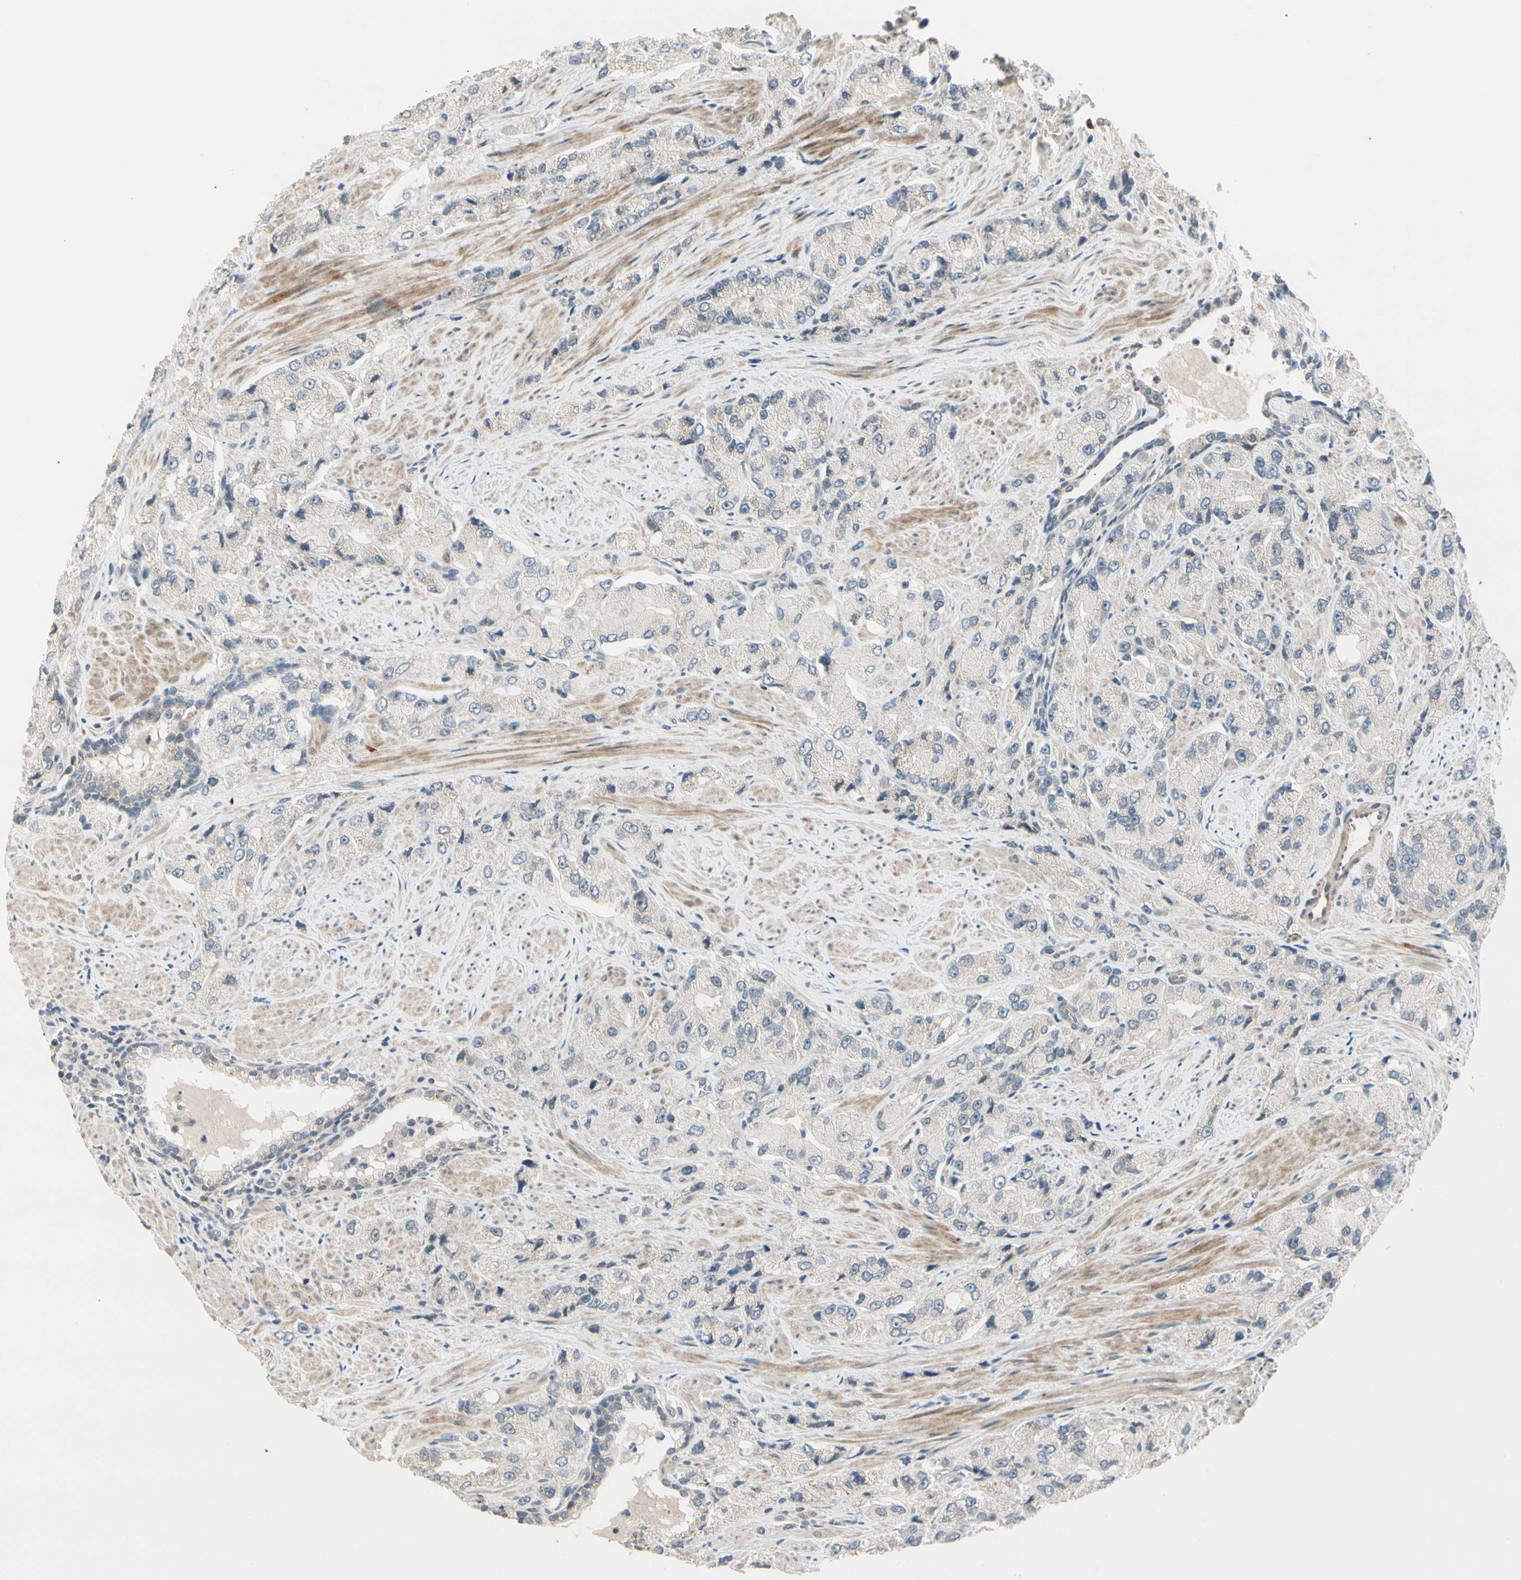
{"staining": {"intensity": "negative", "quantity": "none", "location": "none"}, "tissue": "prostate cancer", "cell_type": "Tumor cells", "image_type": "cancer", "snomed": [{"axis": "morphology", "description": "Adenocarcinoma, High grade"}, {"axis": "topography", "description": "Prostate"}], "caption": "DAB immunohistochemical staining of prostate cancer (high-grade adenocarcinoma) shows no significant positivity in tumor cells.", "gene": "PCDHB15", "patient": {"sex": "male", "age": 58}}